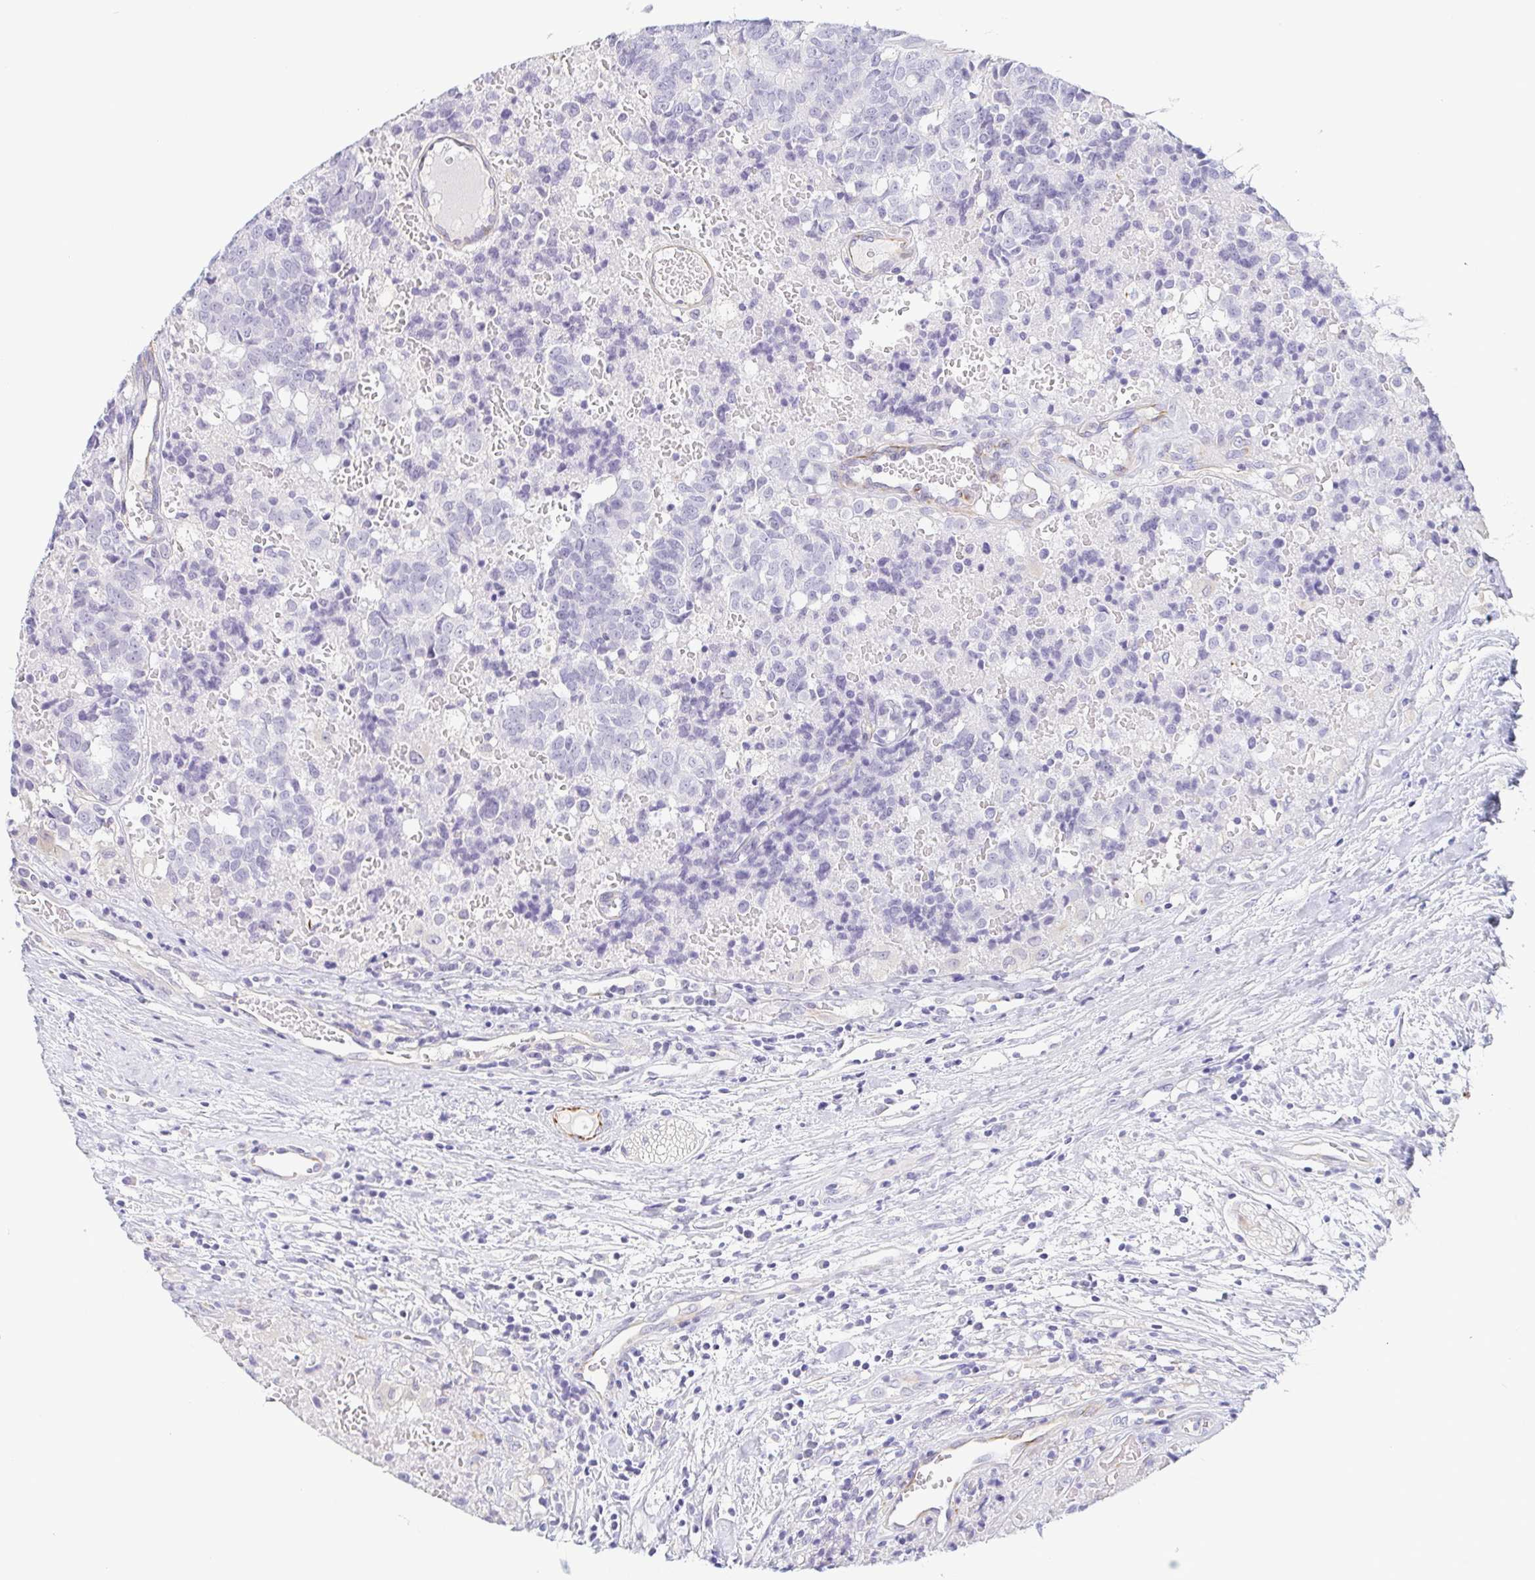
{"staining": {"intensity": "negative", "quantity": "none", "location": "none"}, "tissue": "prostate cancer", "cell_type": "Tumor cells", "image_type": "cancer", "snomed": [{"axis": "morphology", "description": "Adenocarcinoma, High grade"}, {"axis": "topography", "description": "Prostate and seminal vesicle, NOS"}], "caption": "DAB (3,3'-diaminobenzidine) immunohistochemical staining of human prostate cancer exhibits no significant positivity in tumor cells.", "gene": "COL17A1", "patient": {"sex": "male", "age": 60}}